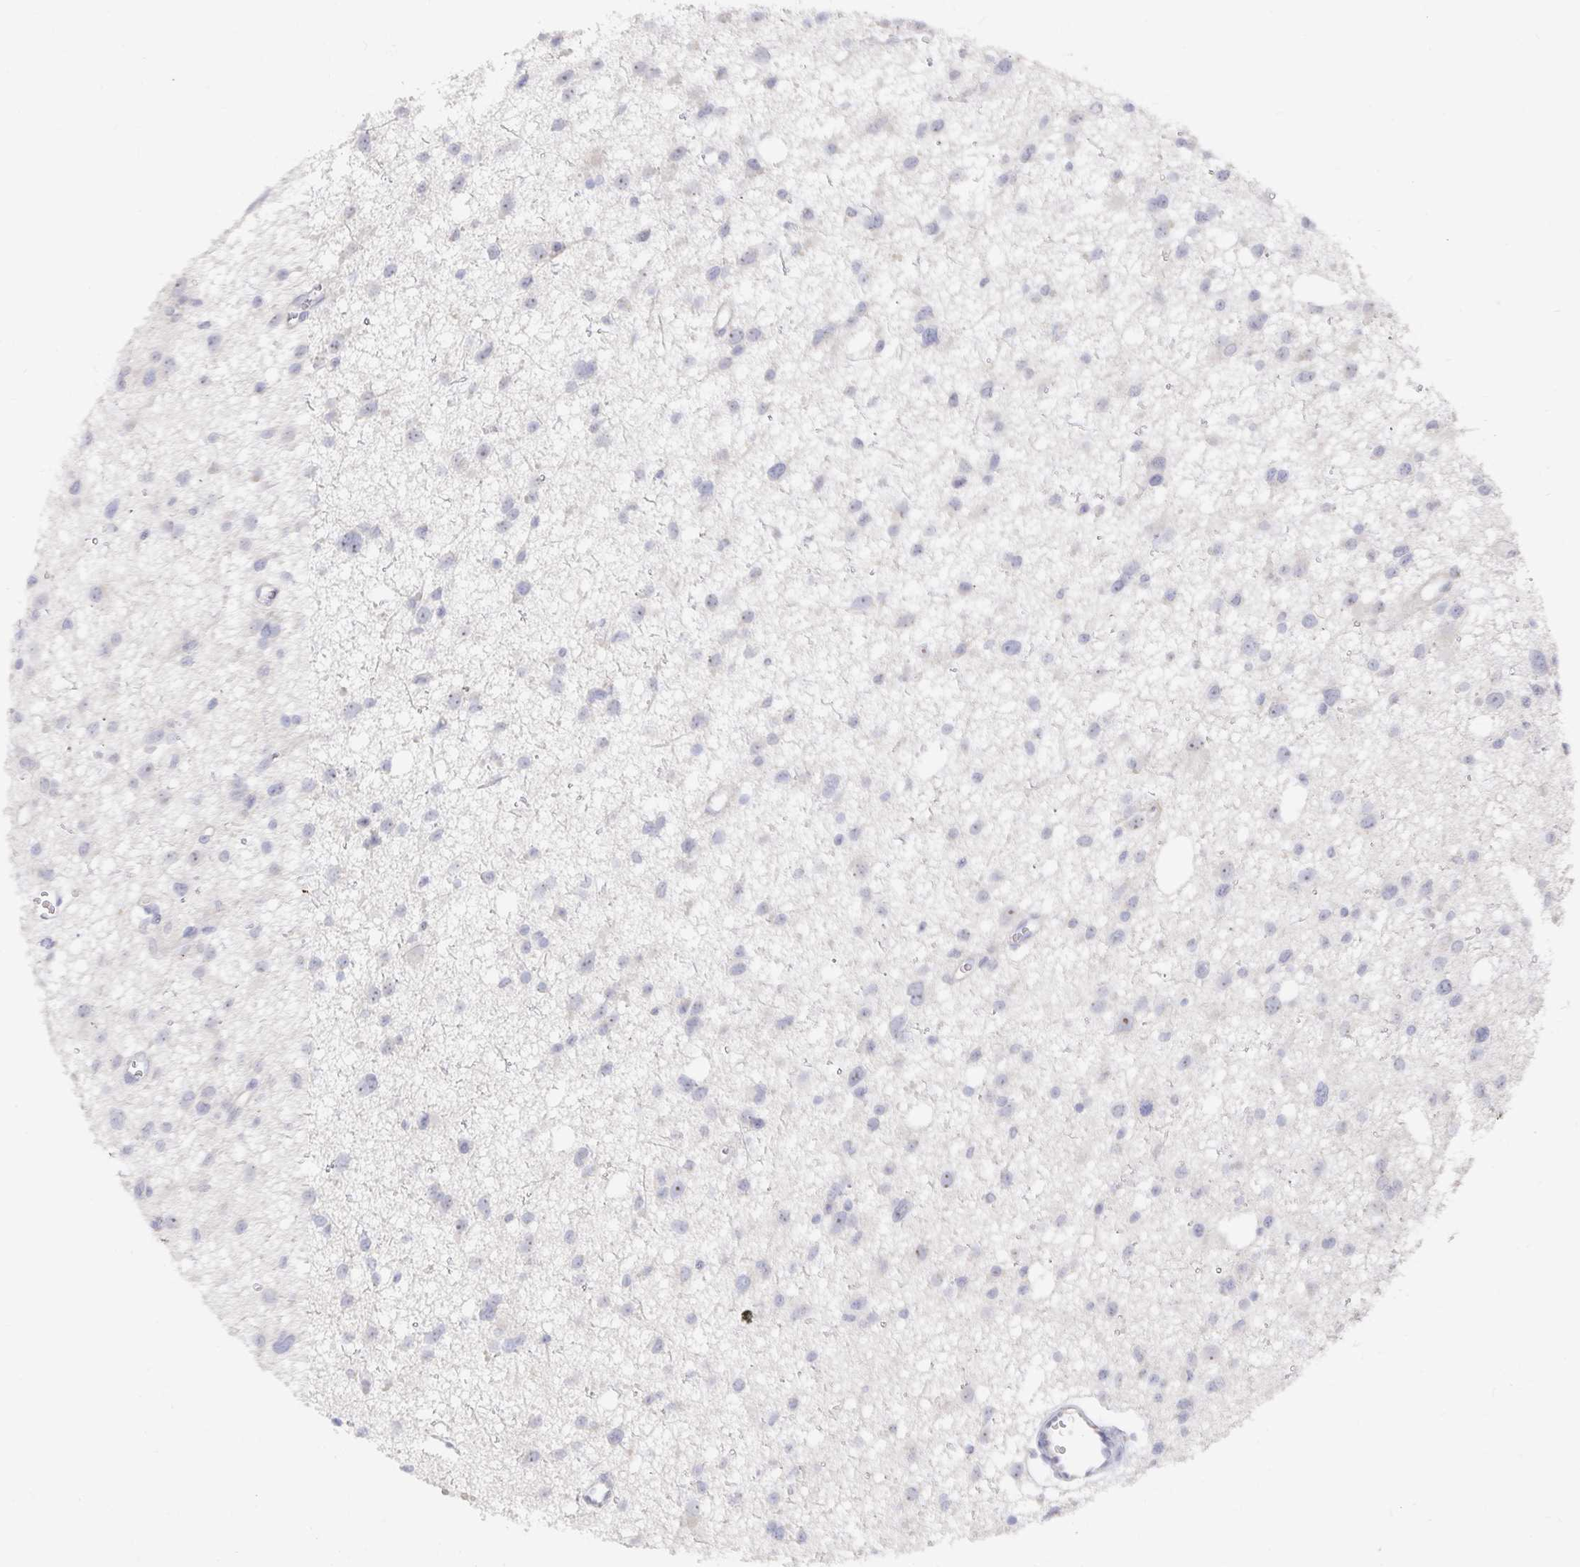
{"staining": {"intensity": "negative", "quantity": "none", "location": "none"}, "tissue": "glioma", "cell_type": "Tumor cells", "image_type": "cancer", "snomed": [{"axis": "morphology", "description": "Glioma, malignant, High grade"}, {"axis": "topography", "description": "Brain"}], "caption": "This is an IHC image of malignant glioma (high-grade). There is no expression in tumor cells.", "gene": "DNAH9", "patient": {"sex": "male", "age": 23}}